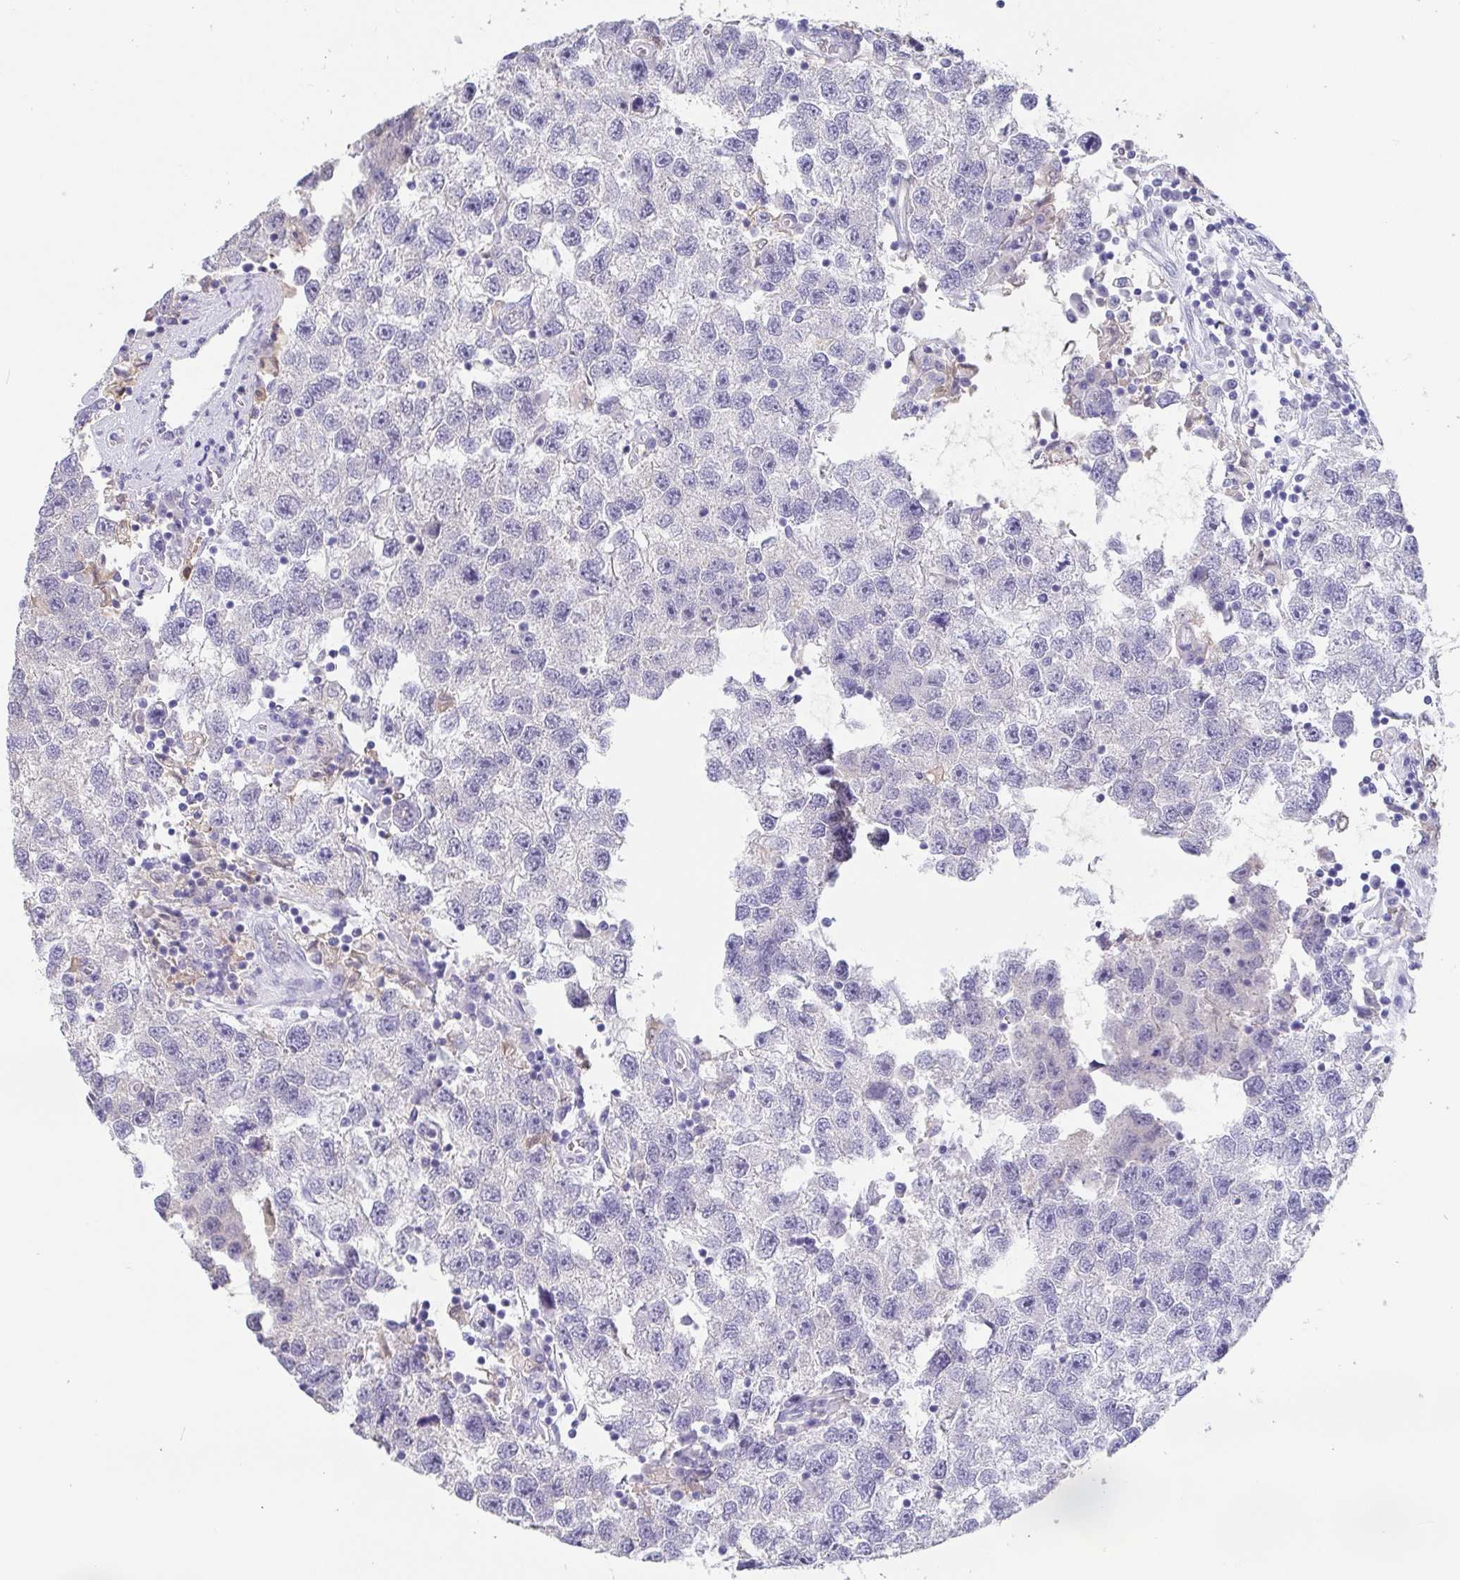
{"staining": {"intensity": "negative", "quantity": "none", "location": "none"}, "tissue": "testis cancer", "cell_type": "Tumor cells", "image_type": "cancer", "snomed": [{"axis": "morphology", "description": "Seminoma, NOS"}, {"axis": "topography", "description": "Testis"}], "caption": "Immunohistochemistry of human testis seminoma displays no positivity in tumor cells.", "gene": "IDH1", "patient": {"sex": "male", "age": 26}}